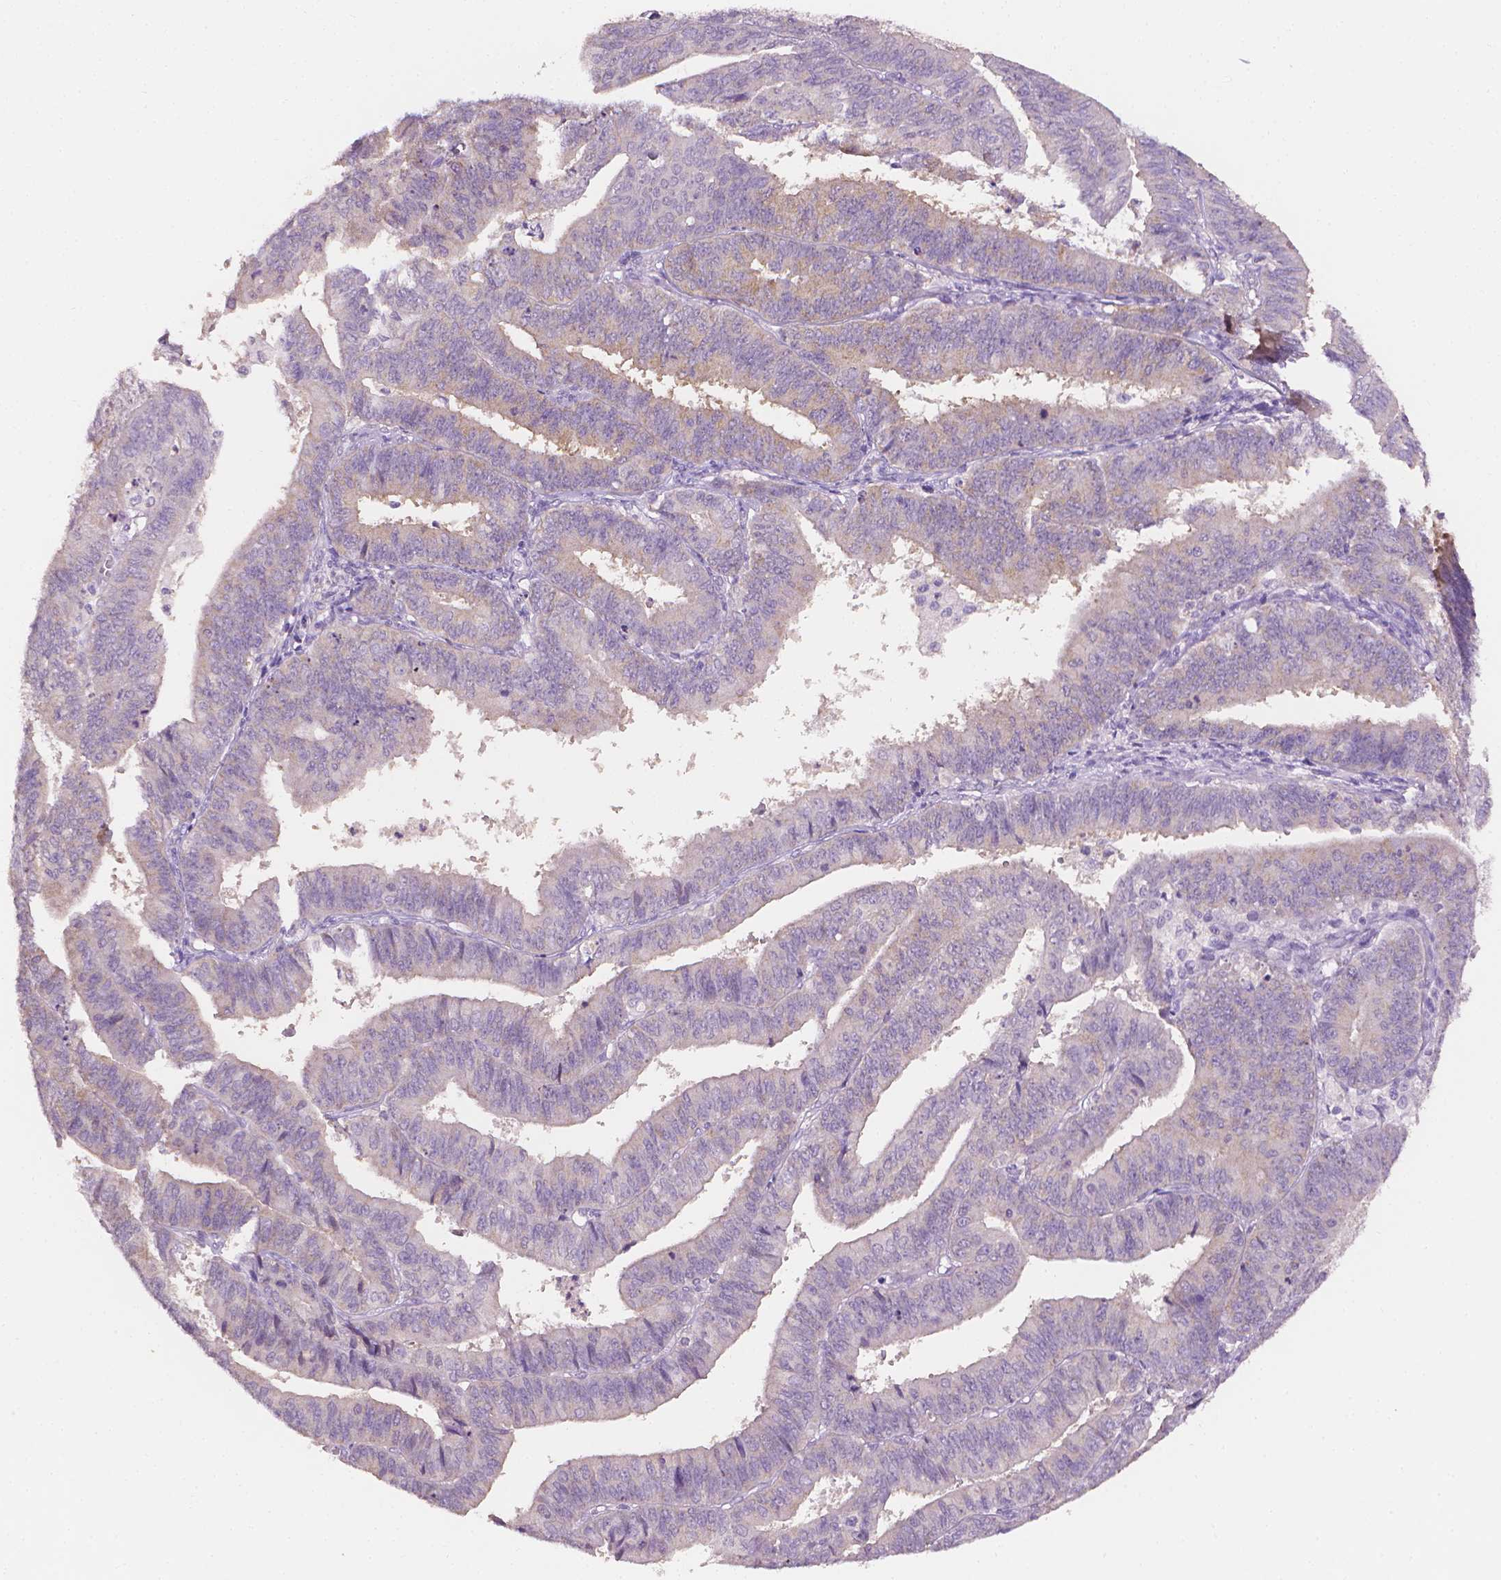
{"staining": {"intensity": "weak", "quantity": "<25%", "location": "cytoplasmic/membranous"}, "tissue": "endometrial cancer", "cell_type": "Tumor cells", "image_type": "cancer", "snomed": [{"axis": "morphology", "description": "Adenocarcinoma, NOS"}, {"axis": "topography", "description": "Endometrium"}], "caption": "There is no significant expression in tumor cells of adenocarcinoma (endometrial).", "gene": "FASN", "patient": {"sex": "female", "age": 73}}